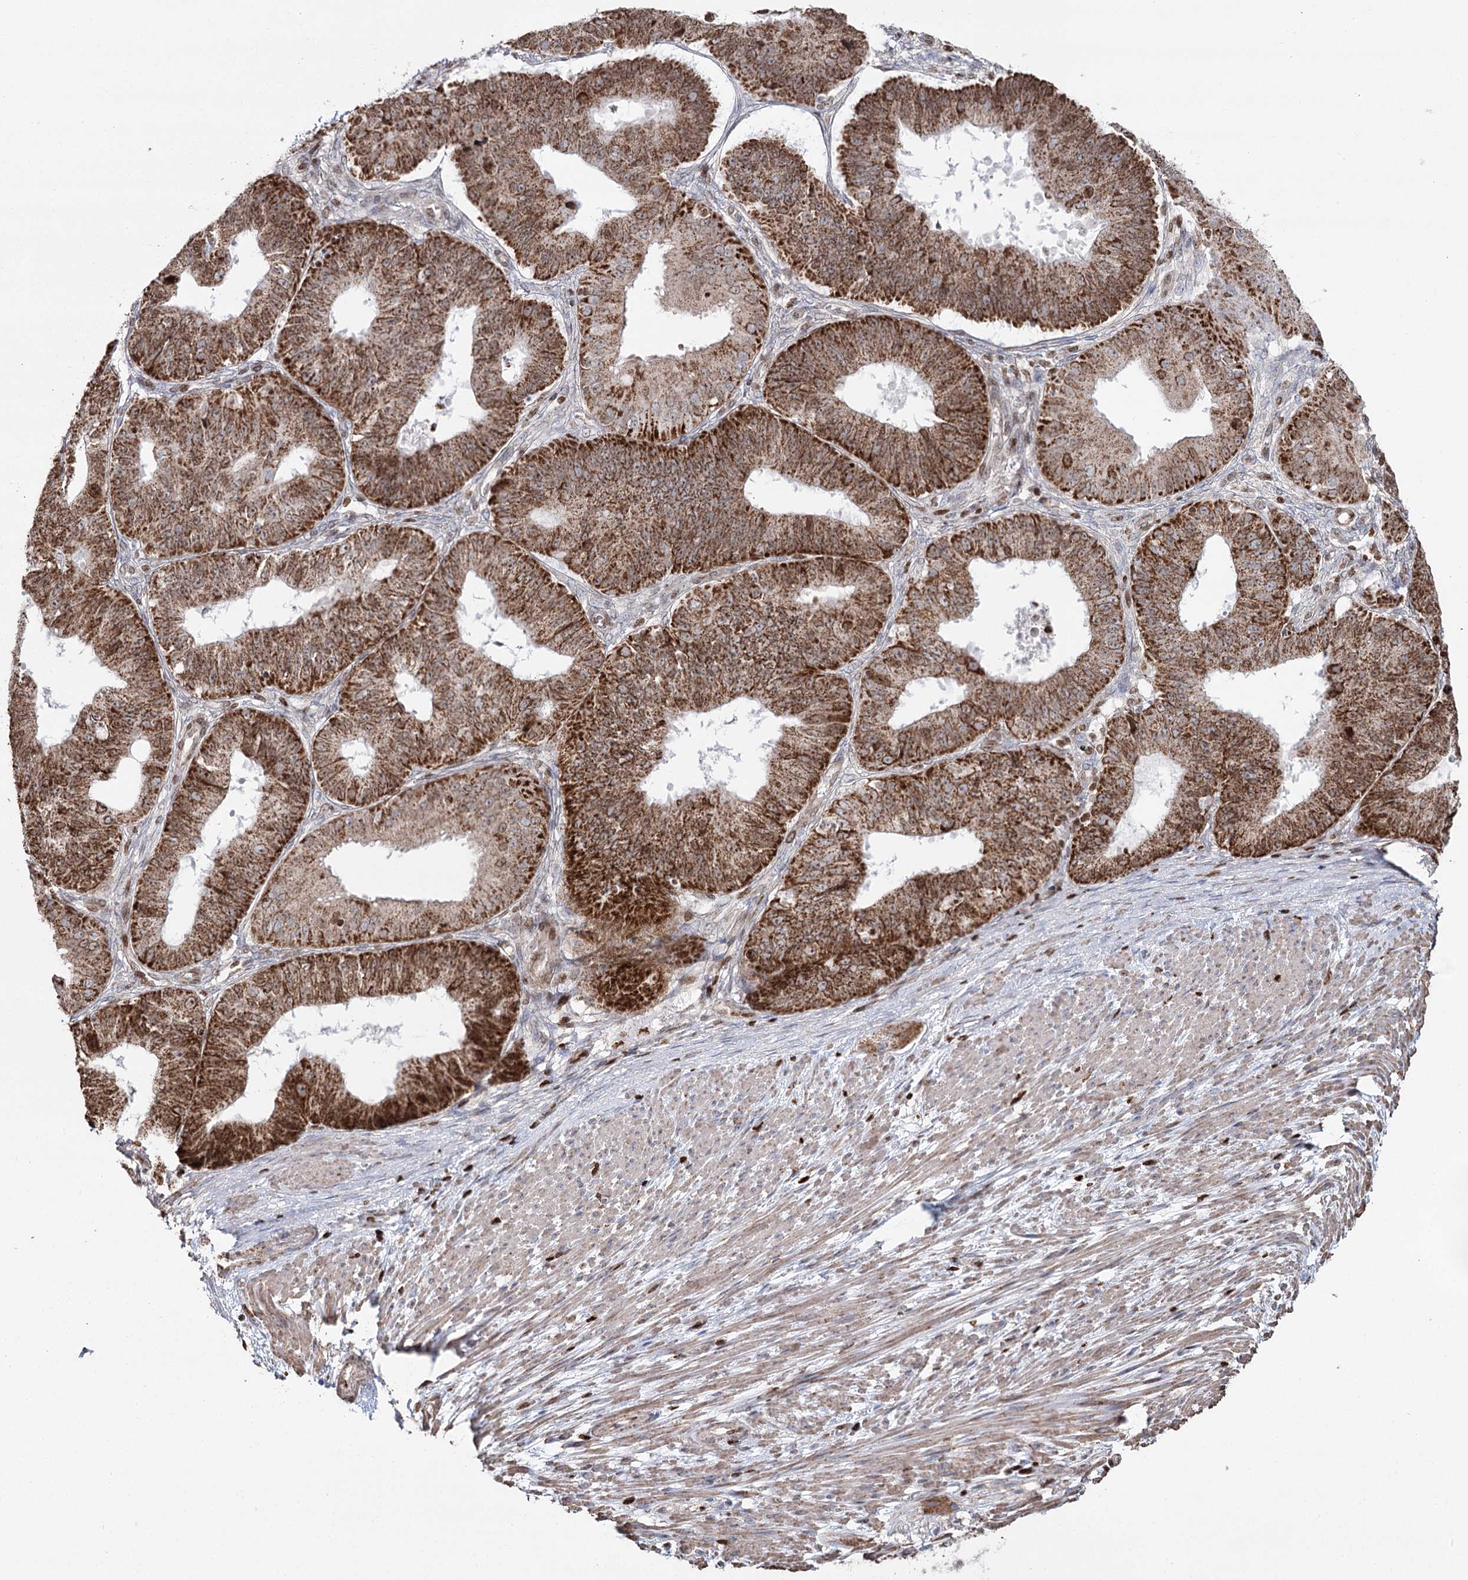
{"staining": {"intensity": "strong", "quantity": ">75%", "location": "cytoplasmic/membranous,nuclear"}, "tissue": "ovarian cancer", "cell_type": "Tumor cells", "image_type": "cancer", "snomed": [{"axis": "morphology", "description": "Carcinoma, endometroid"}, {"axis": "topography", "description": "Appendix"}, {"axis": "topography", "description": "Ovary"}], "caption": "DAB immunohistochemical staining of human endometroid carcinoma (ovarian) reveals strong cytoplasmic/membranous and nuclear protein staining in about >75% of tumor cells. (brown staining indicates protein expression, while blue staining denotes nuclei).", "gene": "PDHX", "patient": {"sex": "female", "age": 42}}